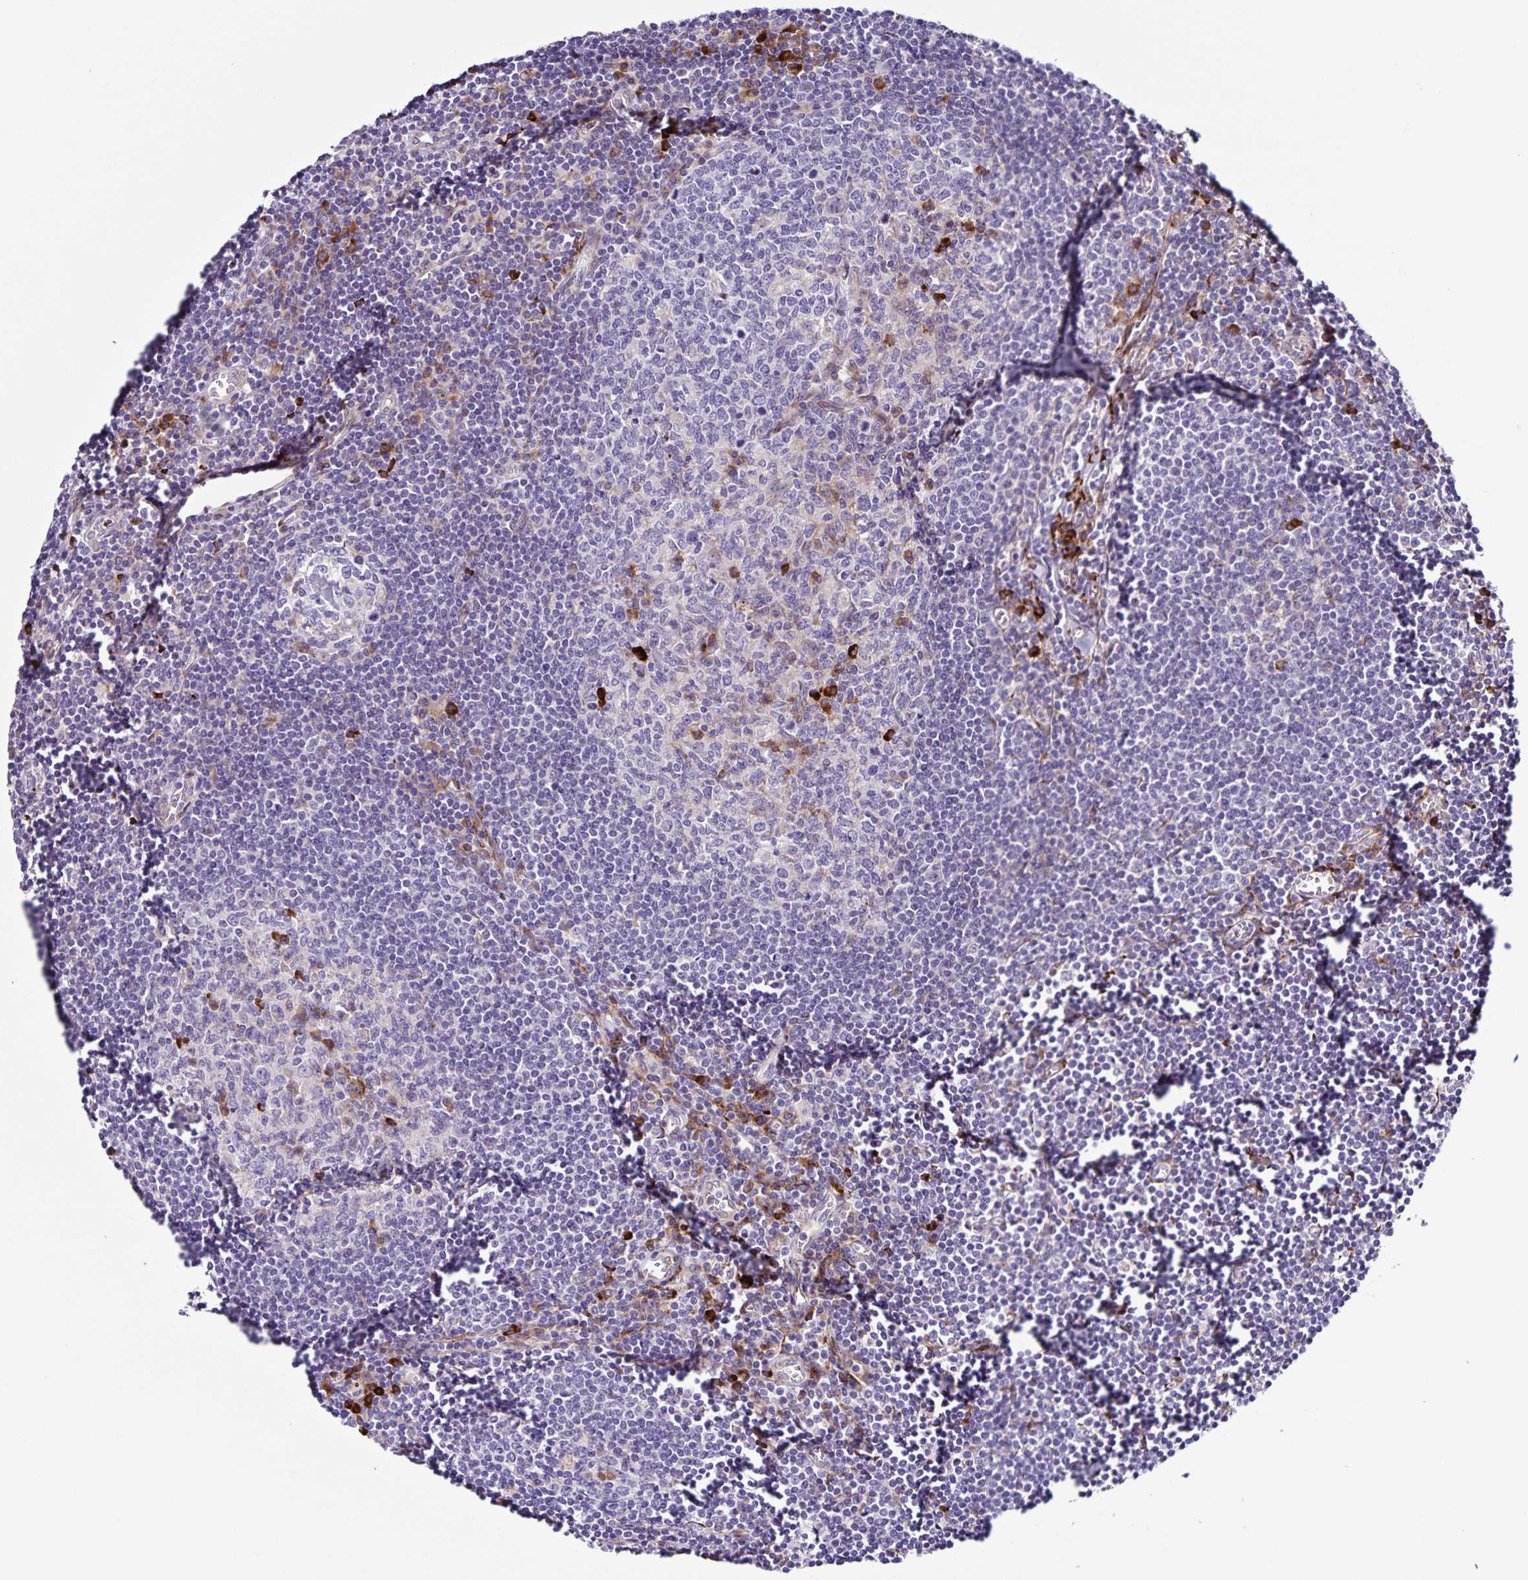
{"staining": {"intensity": "strong", "quantity": "<25%", "location": "cytoplasmic/membranous"}, "tissue": "lymph node", "cell_type": "Germinal center cells", "image_type": "normal", "snomed": [{"axis": "morphology", "description": "Normal tissue, NOS"}, {"axis": "topography", "description": "Lymph node"}], "caption": "DAB (3,3'-diaminobenzidine) immunohistochemical staining of benign human lymph node exhibits strong cytoplasmic/membranous protein staining in about <25% of germinal center cells.", "gene": "OSBPL5", "patient": {"sex": "male", "age": 67}}